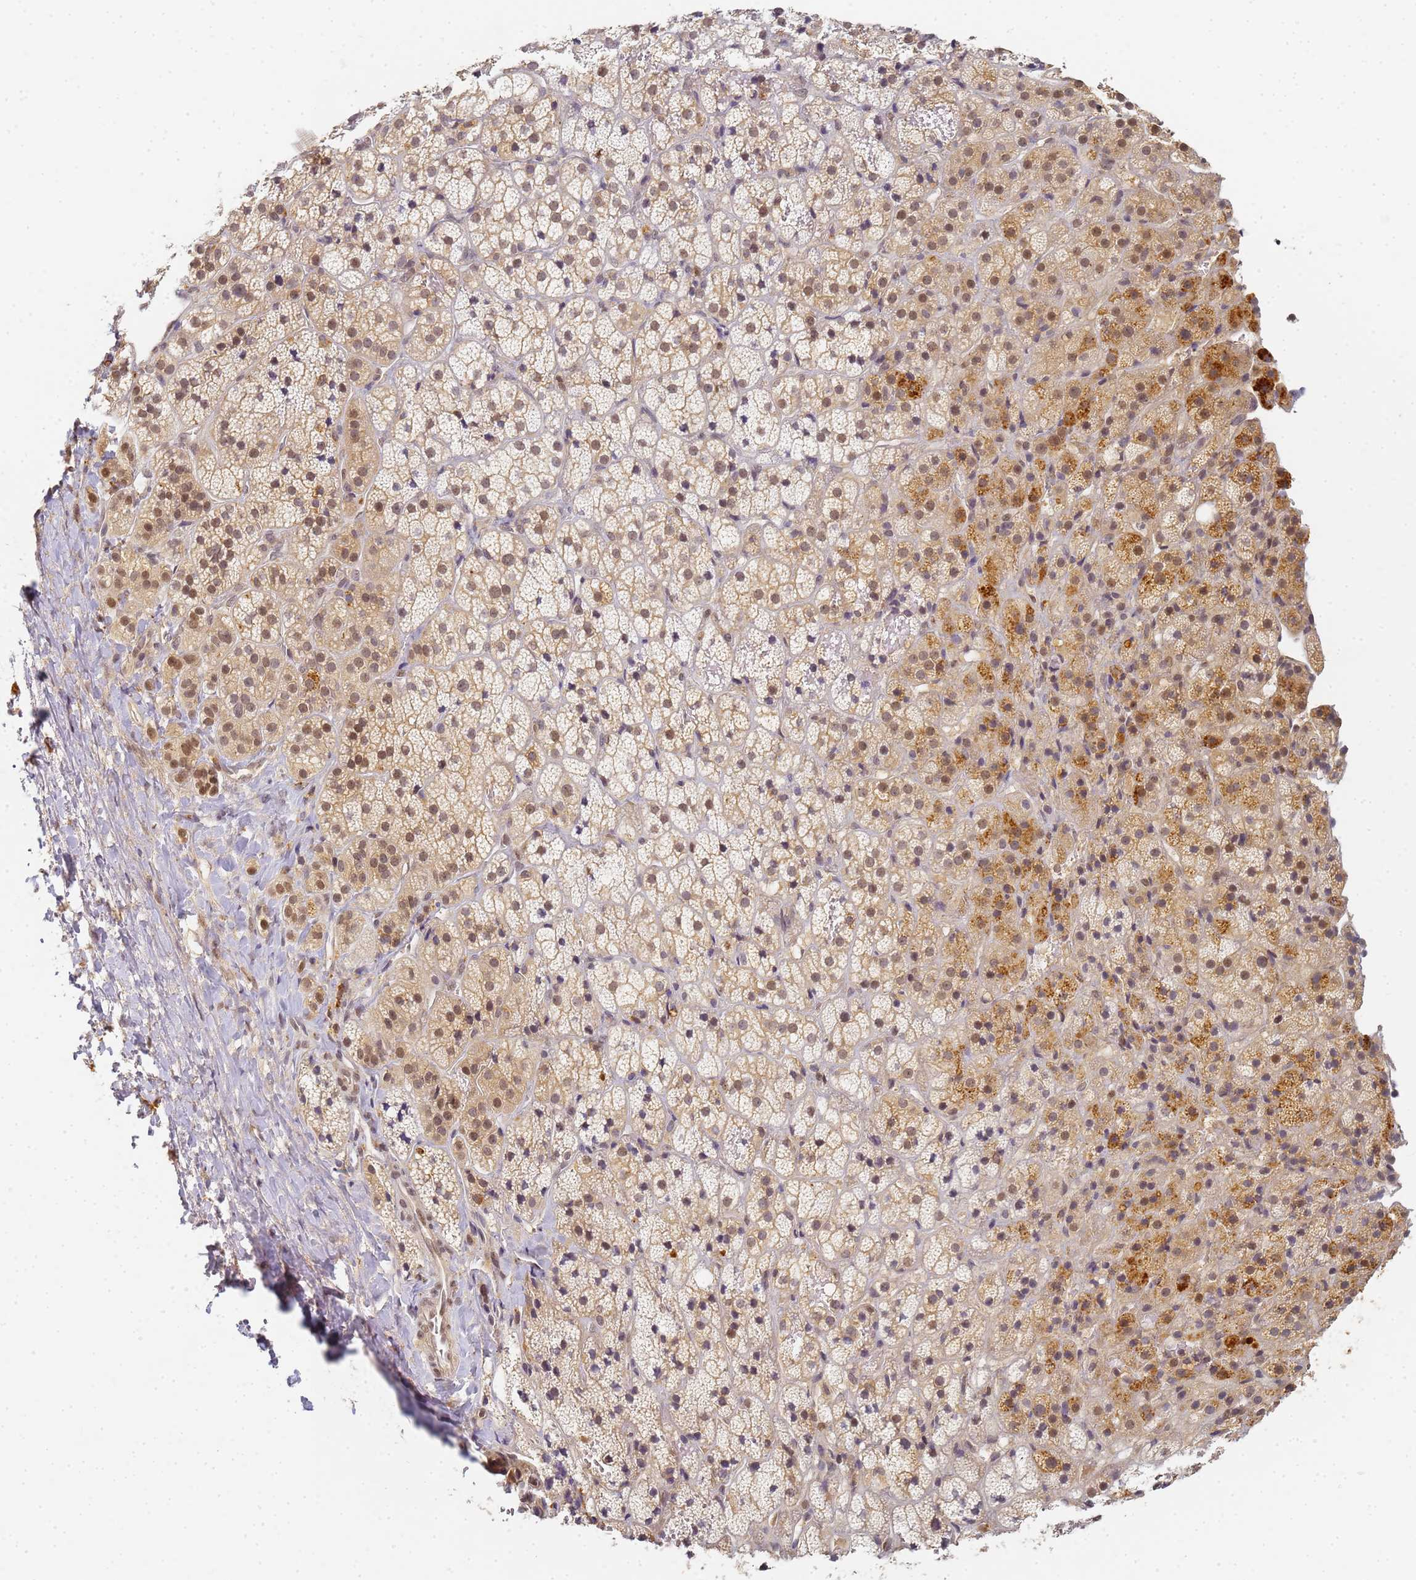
{"staining": {"intensity": "moderate", "quantity": "25%-75%", "location": "cytoplasmic/membranous,nuclear"}, "tissue": "adrenal gland", "cell_type": "Glandular cells", "image_type": "normal", "snomed": [{"axis": "morphology", "description": "Normal tissue, NOS"}, {"axis": "topography", "description": "Adrenal gland"}], "caption": "IHC (DAB) staining of benign human adrenal gland demonstrates moderate cytoplasmic/membranous,nuclear protein positivity in about 25%-75% of glandular cells. The staining is performed using DAB brown chromogen to label protein expression. The nuclei are counter-stained blue using hematoxylin.", "gene": "HMCES", "patient": {"sex": "female", "age": 70}}